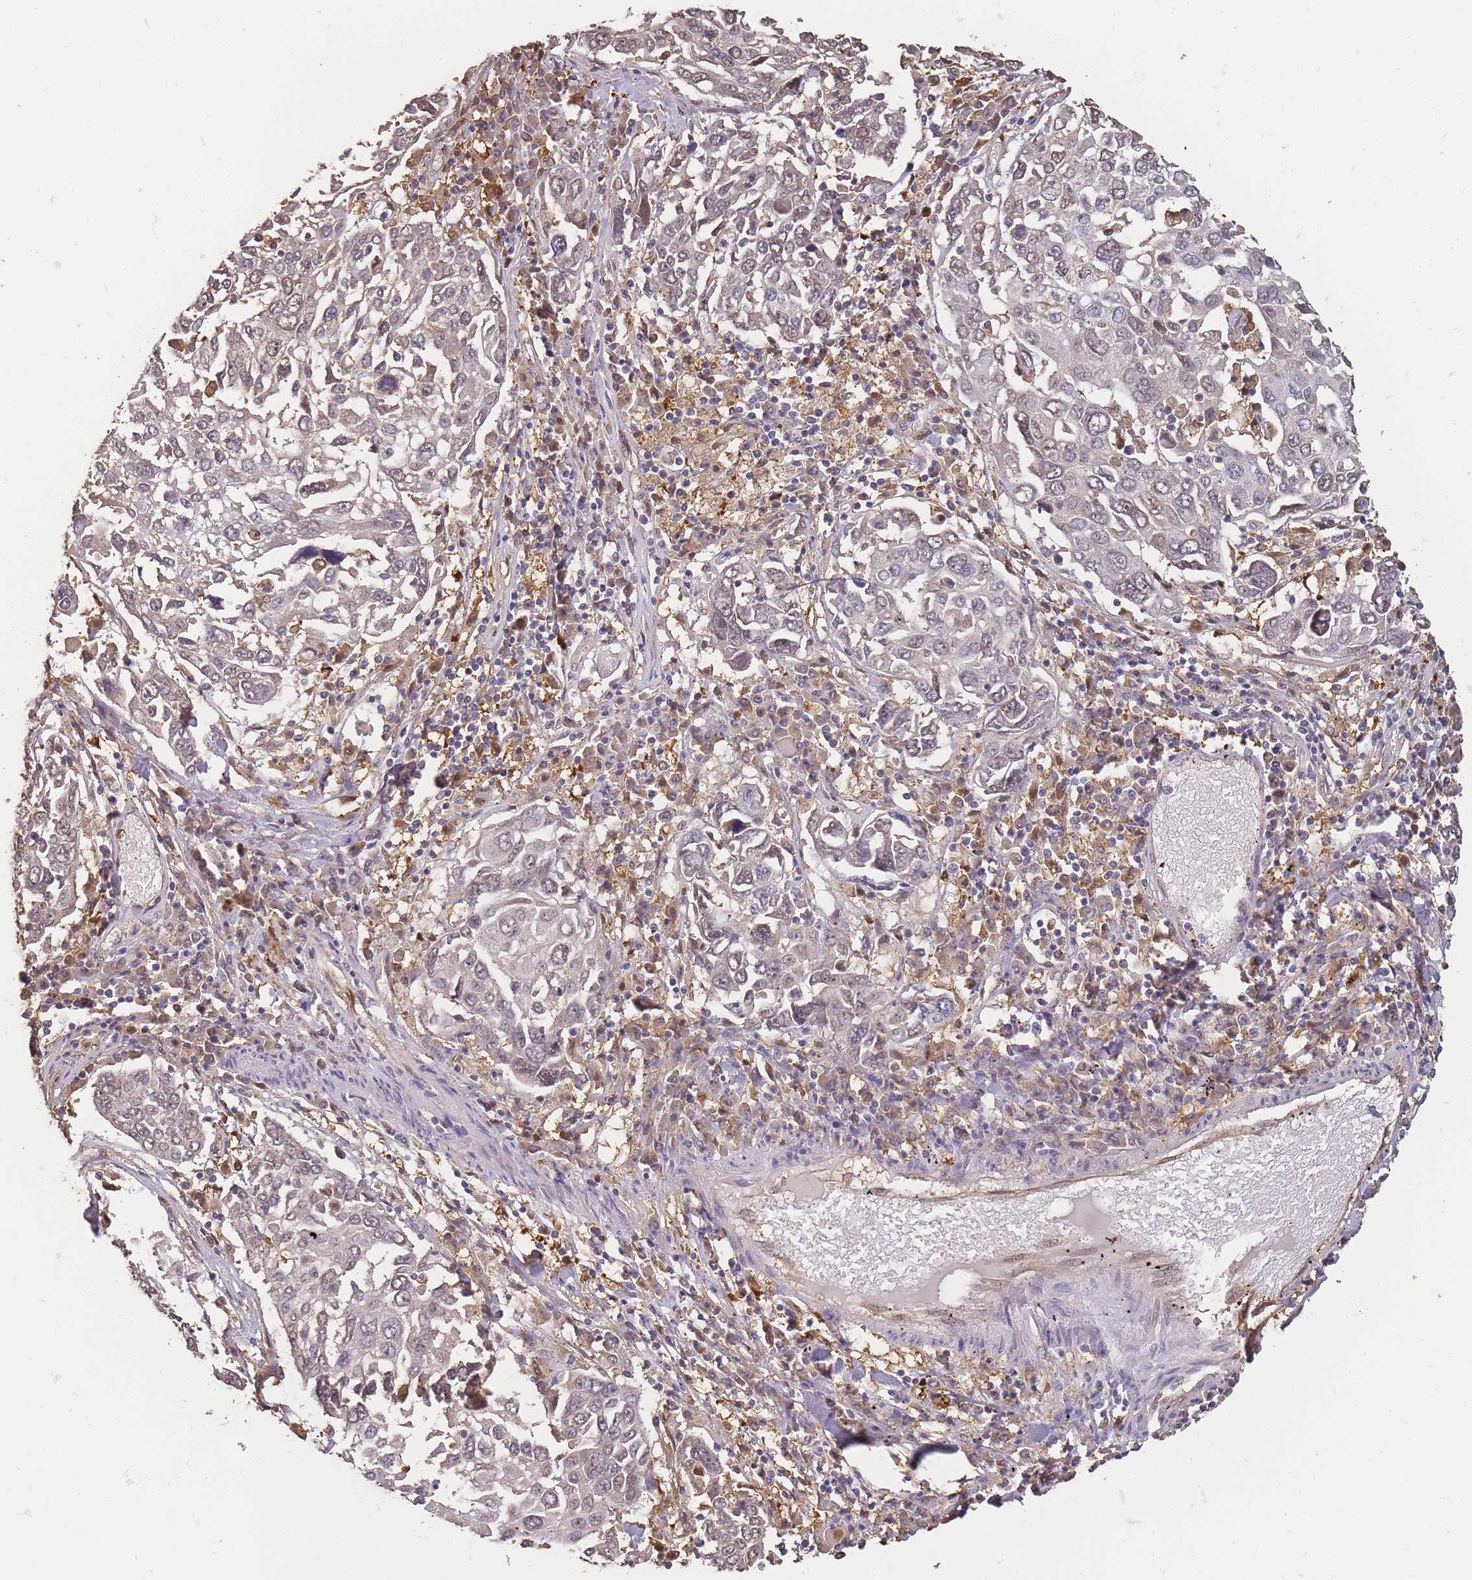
{"staining": {"intensity": "weak", "quantity": "25%-75%", "location": "nuclear"}, "tissue": "lung cancer", "cell_type": "Tumor cells", "image_type": "cancer", "snomed": [{"axis": "morphology", "description": "Squamous cell carcinoma, NOS"}, {"axis": "topography", "description": "Lung"}], "caption": "IHC micrograph of neoplastic tissue: human lung cancer stained using immunohistochemistry shows low levels of weak protein expression localized specifically in the nuclear of tumor cells, appearing as a nuclear brown color.", "gene": "CDKN2AIPNL", "patient": {"sex": "male", "age": 65}}